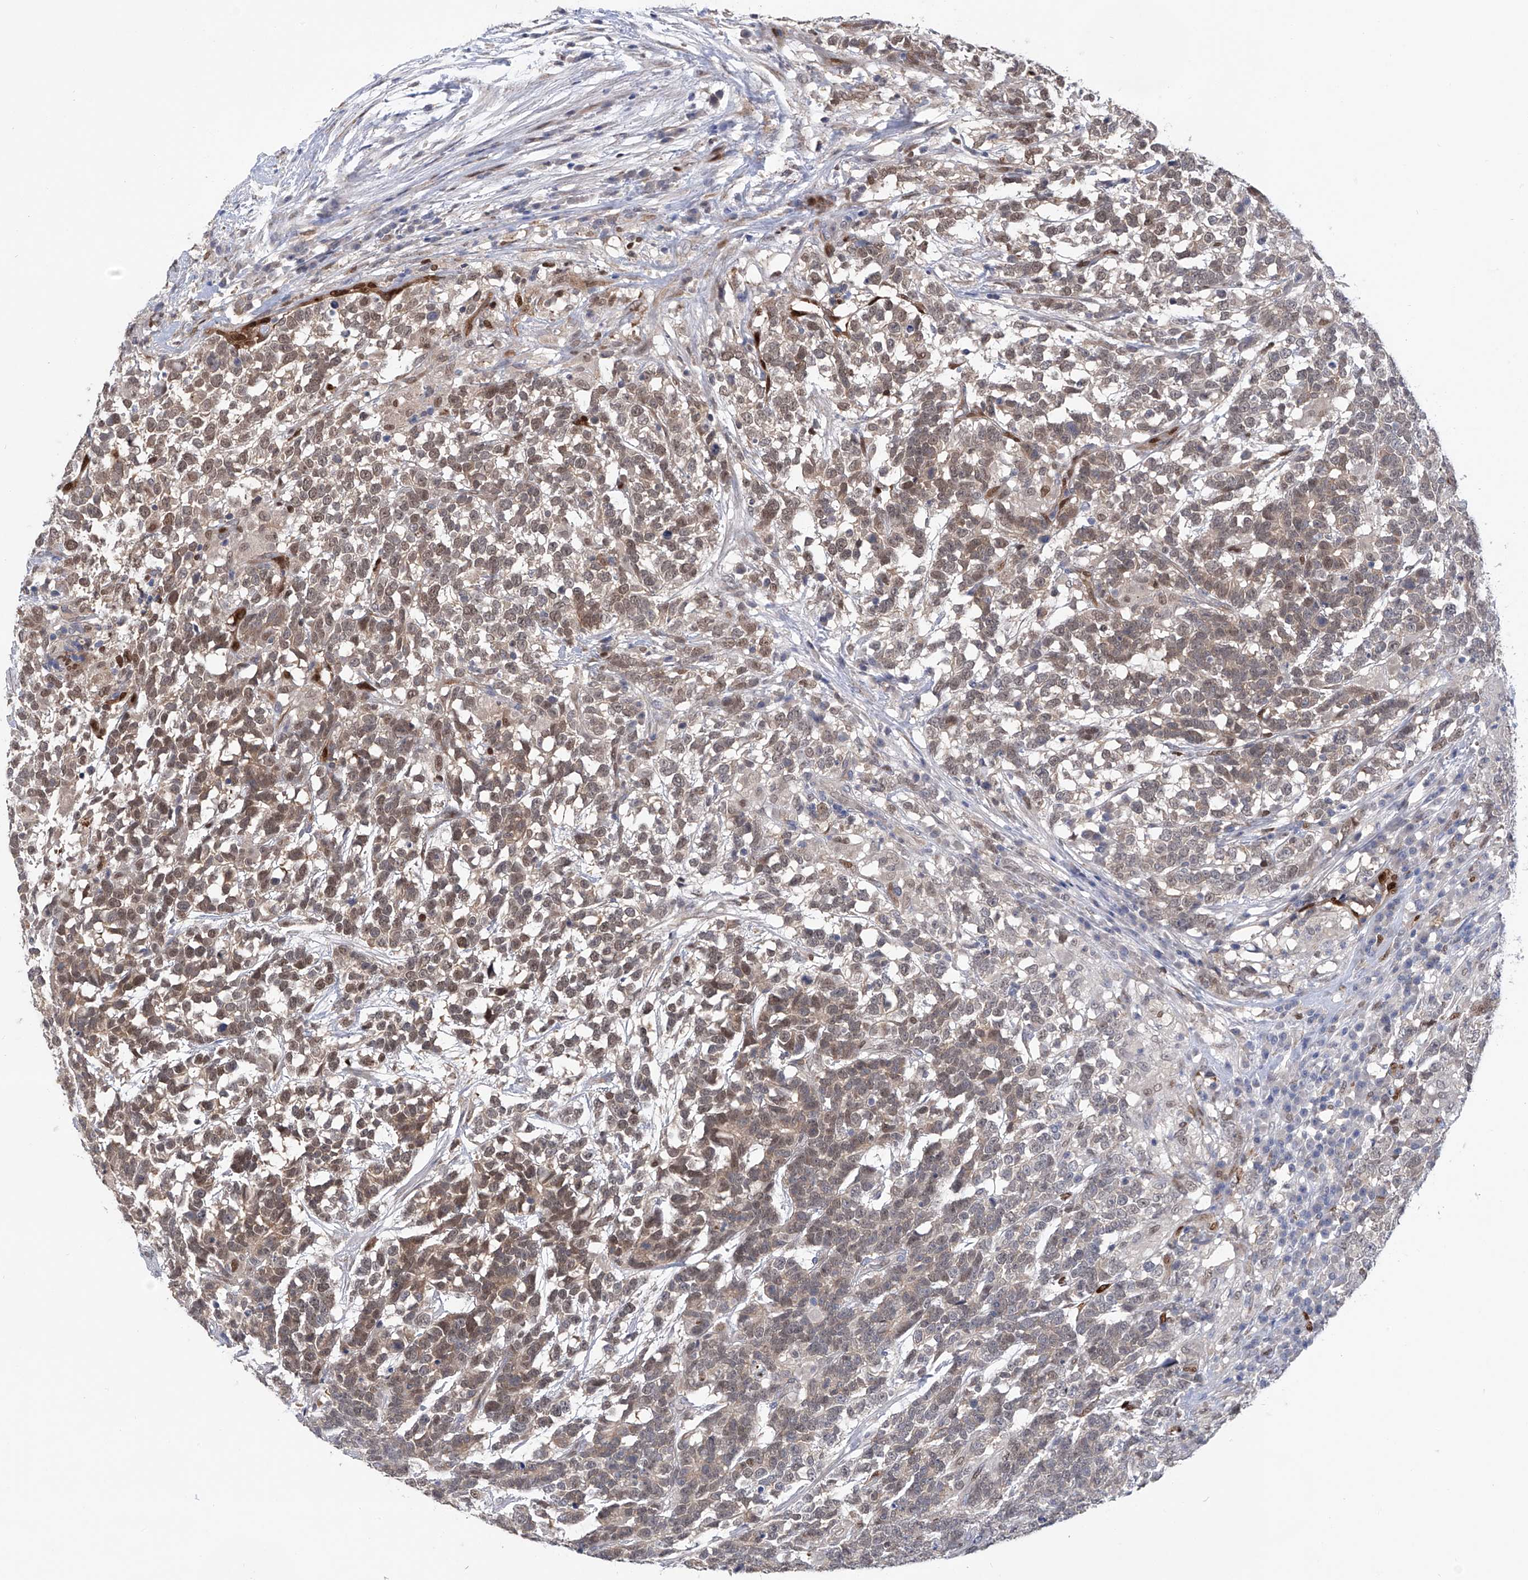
{"staining": {"intensity": "moderate", "quantity": "25%-75%", "location": "cytoplasmic/membranous,nuclear"}, "tissue": "testis cancer", "cell_type": "Tumor cells", "image_type": "cancer", "snomed": [{"axis": "morphology", "description": "Carcinoma, Embryonal, NOS"}, {"axis": "topography", "description": "Testis"}], "caption": "DAB (3,3'-diaminobenzidine) immunohistochemical staining of human testis cancer shows moderate cytoplasmic/membranous and nuclear protein positivity in about 25%-75% of tumor cells.", "gene": "PHF20", "patient": {"sex": "male", "age": 26}}